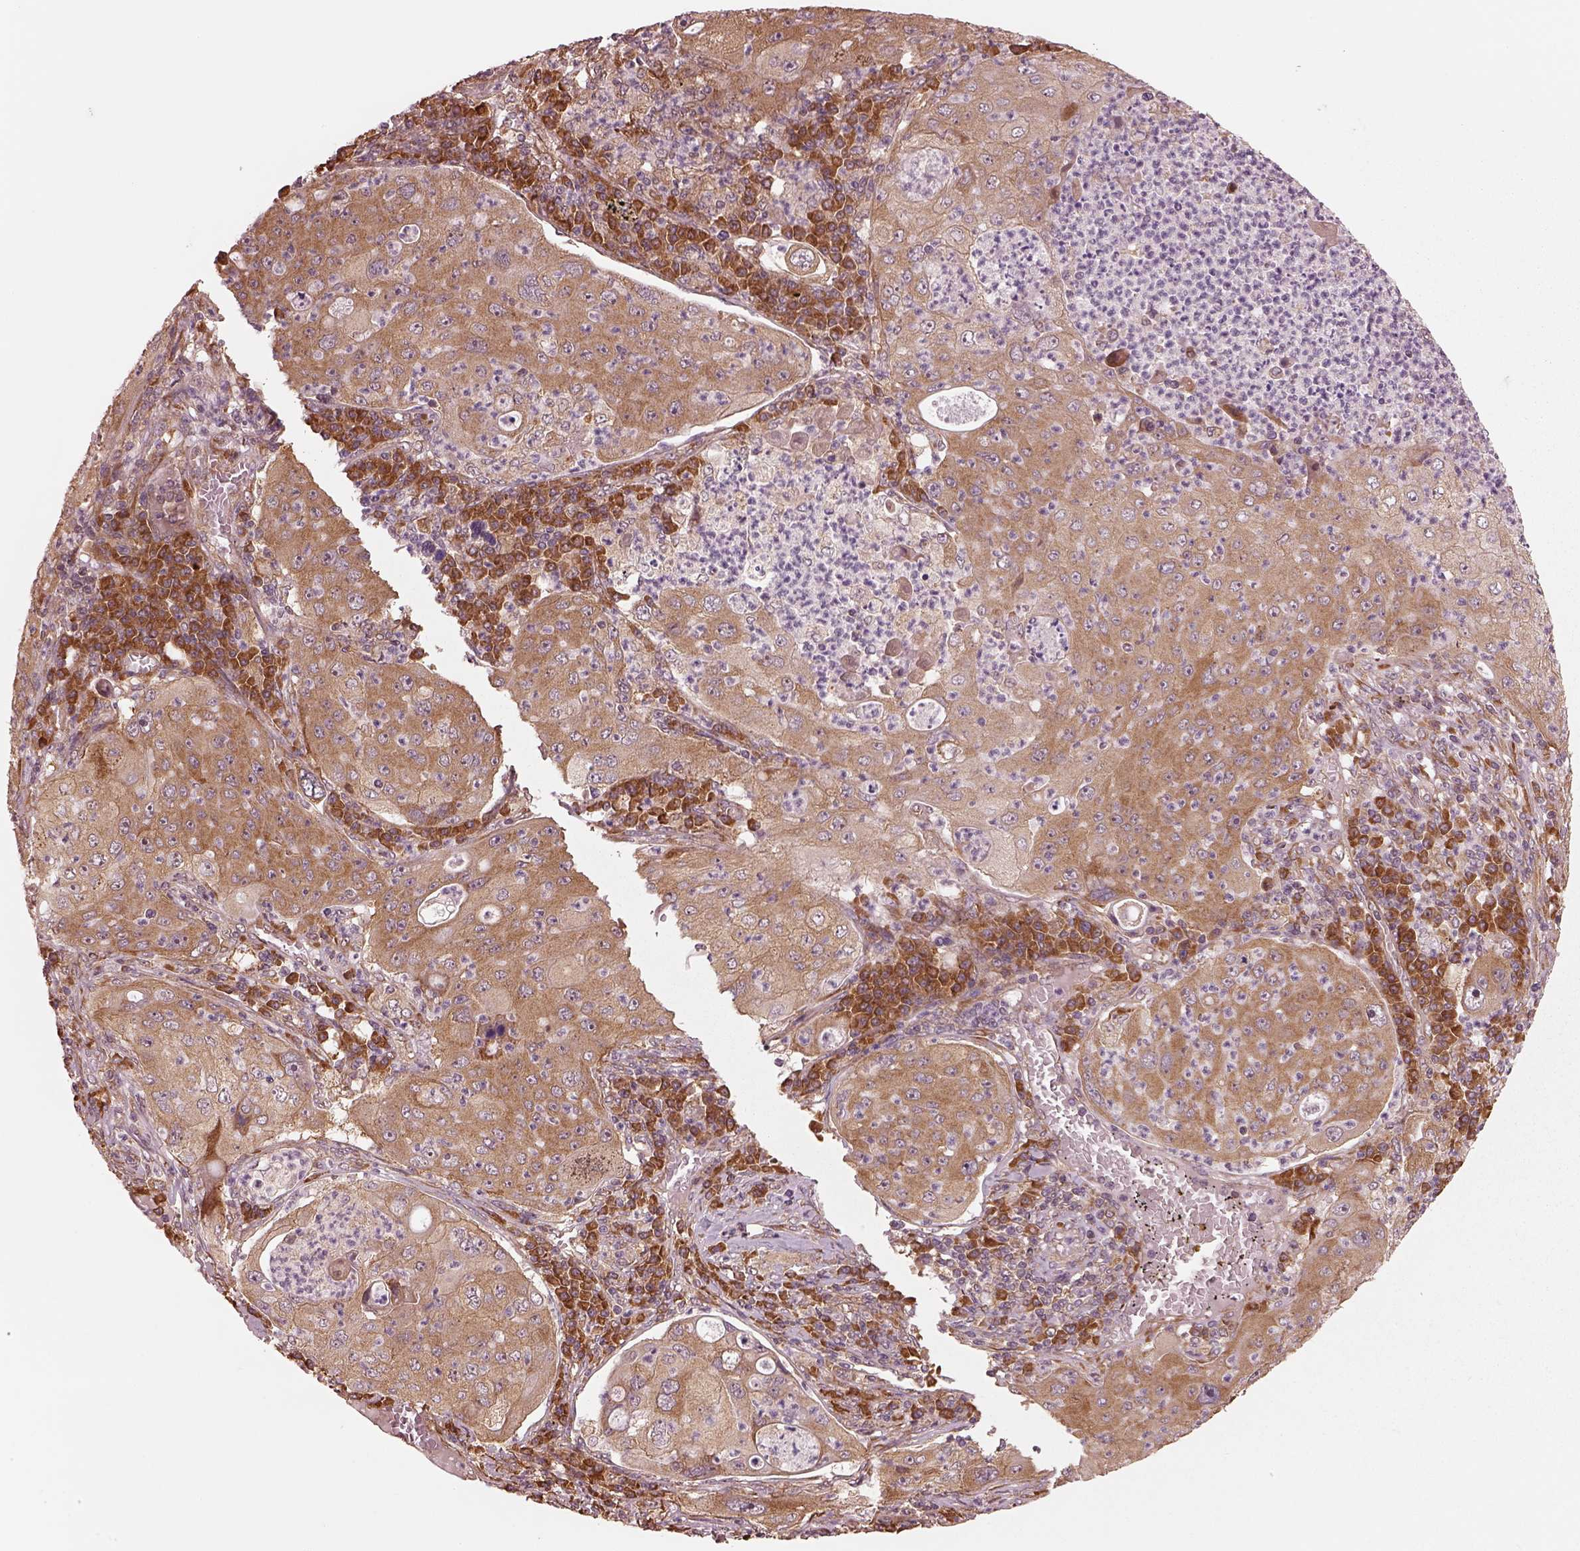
{"staining": {"intensity": "moderate", "quantity": ">75%", "location": "cytoplasmic/membranous"}, "tissue": "lung cancer", "cell_type": "Tumor cells", "image_type": "cancer", "snomed": [{"axis": "morphology", "description": "Squamous cell carcinoma, NOS"}, {"axis": "topography", "description": "Lung"}], "caption": "This histopathology image displays immunohistochemistry staining of human lung cancer, with medium moderate cytoplasmic/membranous expression in approximately >75% of tumor cells.", "gene": "RPS5", "patient": {"sex": "female", "age": 59}}